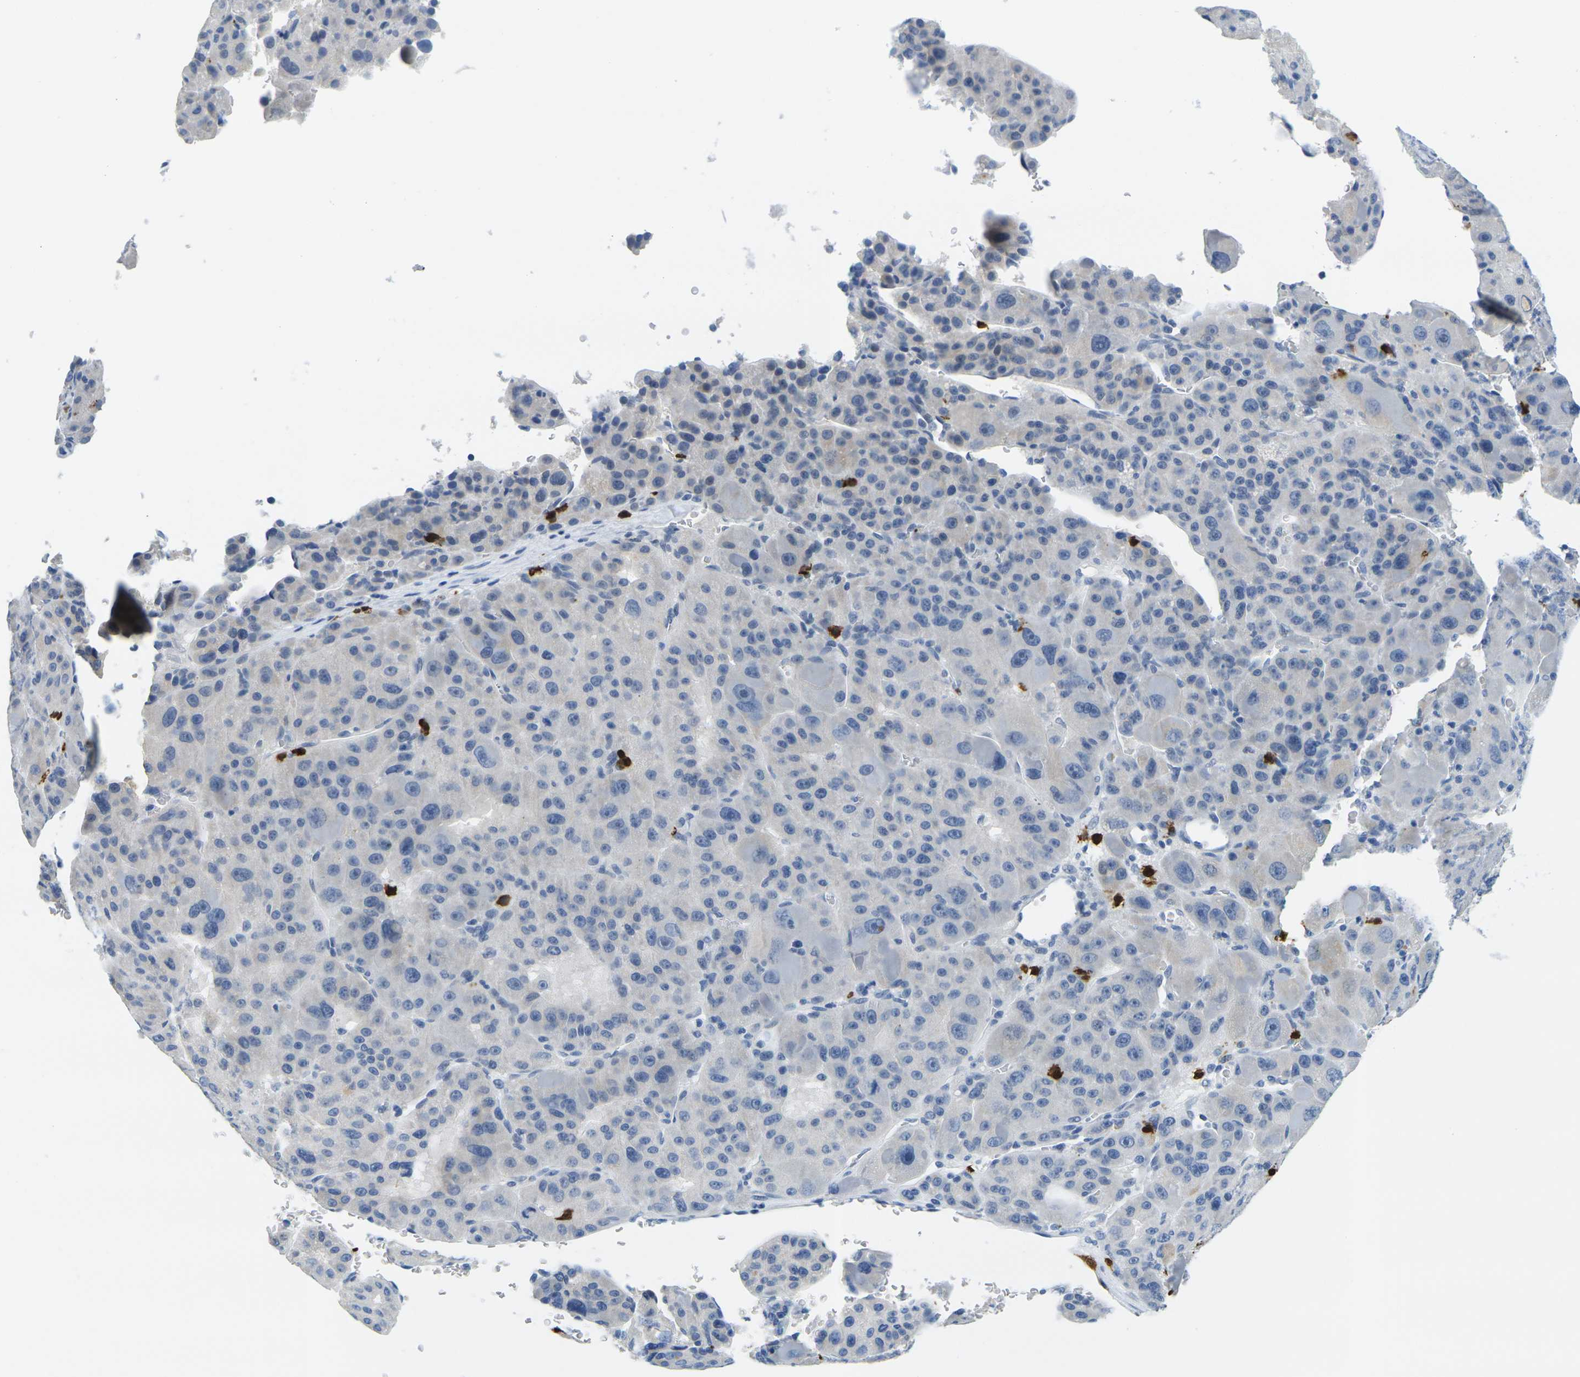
{"staining": {"intensity": "negative", "quantity": "none", "location": "none"}, "tissue": "liver cancer", "cell_type": "Tumor cells", "image_type": "cancer", "snomed": [{"axis": "morphology", "description": "Carcinoma, Hepatocellular, NOS"}, {"axis": "topography", "description": "Liver"}], "caption": "High magnification brightfield microscopy of liver hepatocellular carcinoma stained with DAB (brown) and counterstained with hematoxylin (blue): tumor cells show no significant positivity.", "gene": "GPR15", "patient": {"sex": "male", "age": 76}}